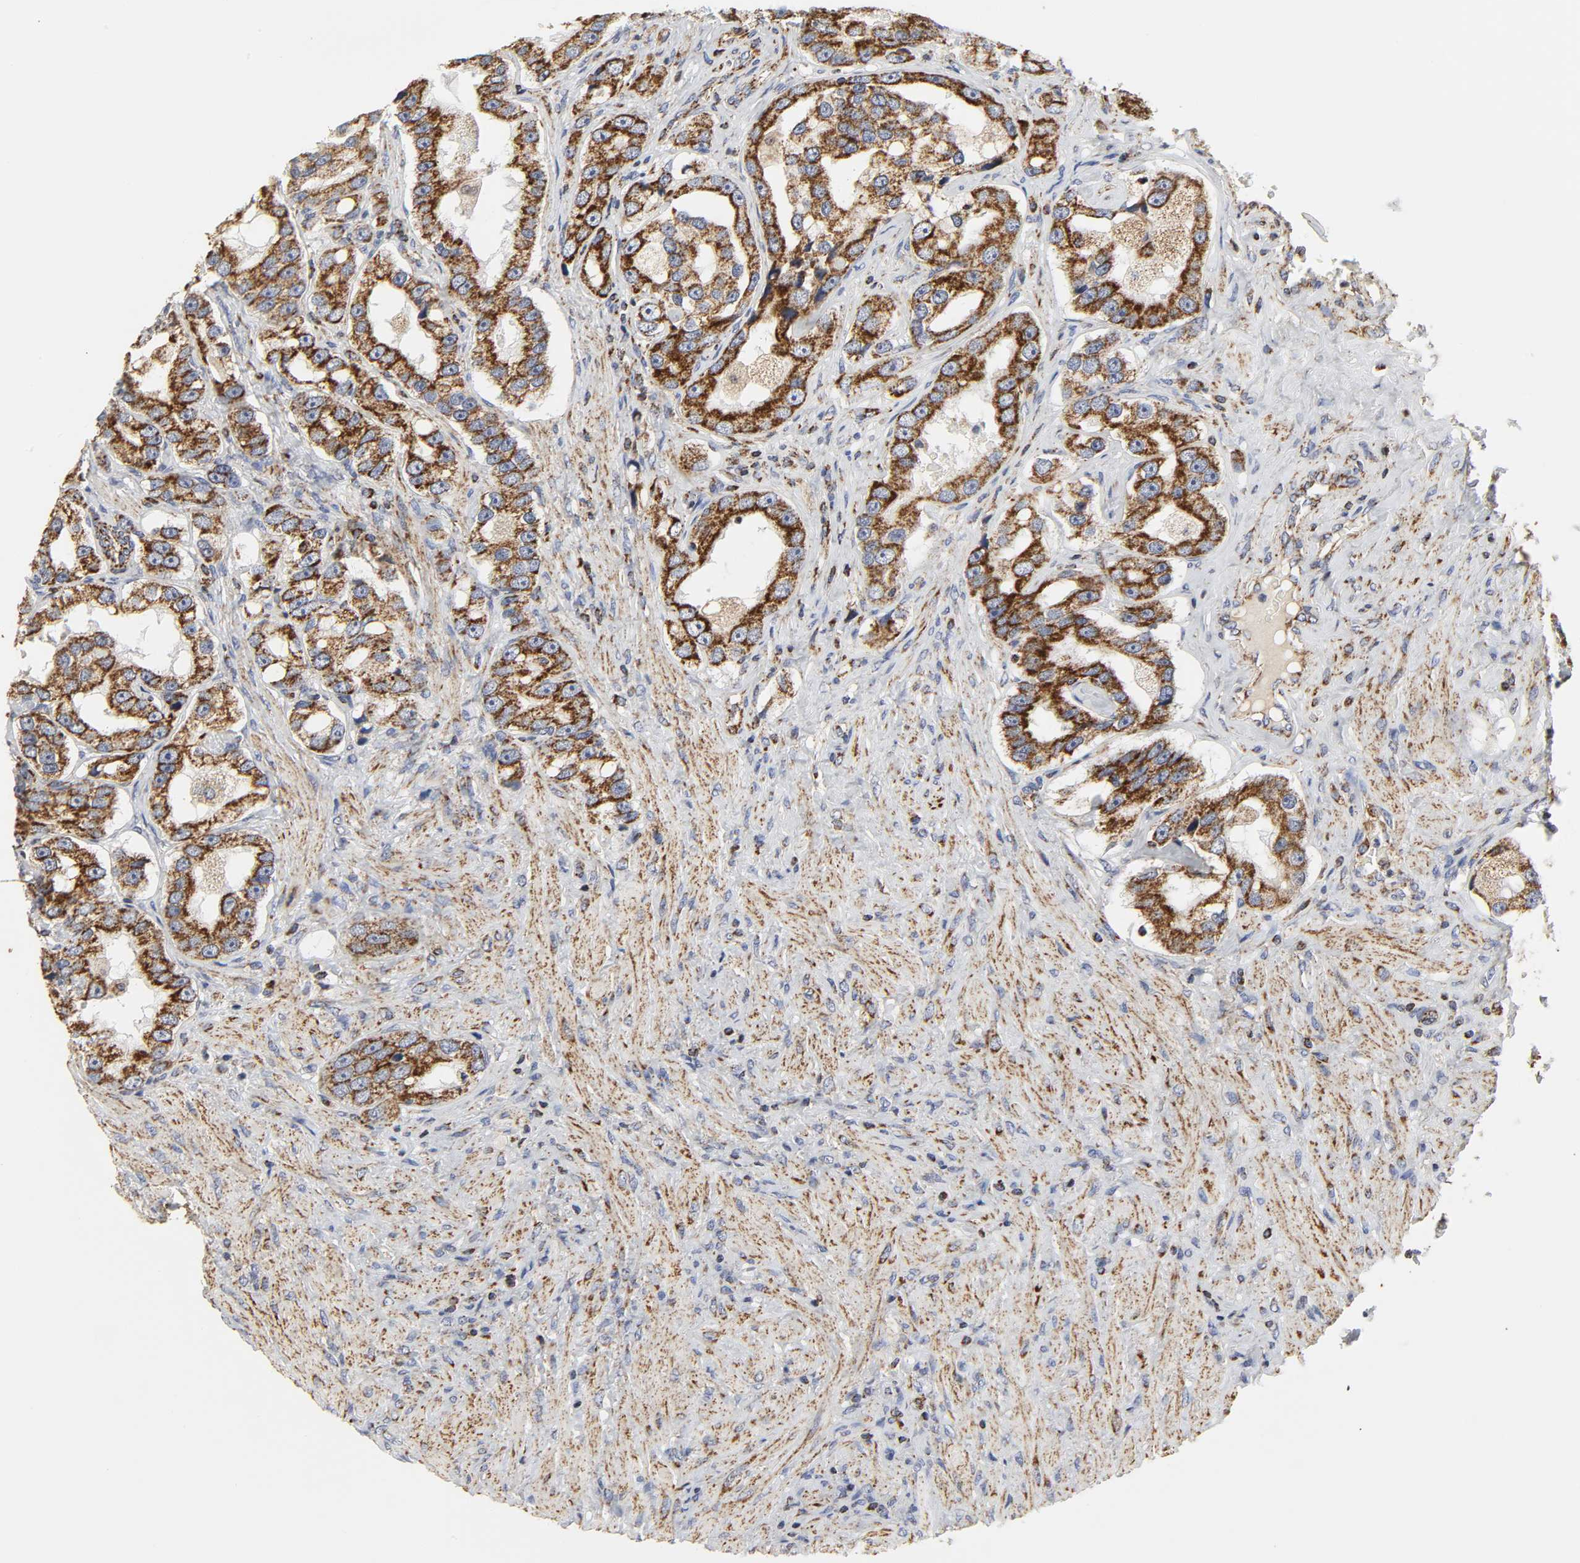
{"staining": {"intensity": "strong", "quantity": ">75%", "location": "cytoplasmic/membranous"}, "tissue": "prostate cancer", "cell_type": "Tumor cells", "image_type": "cancer", "snomed": [{"axis": "morphology", "description": "Adenocarcinoma, High grade"}, {"axis": "topography", "description": "Prostate"}], "caption": "Human adenocarcinoma (high-grade) (prostate) stained with a protein marker shows strong staining in tumor cells.", "gene": "COX6B1", "patient": {"sex": "male", "age": 63}}